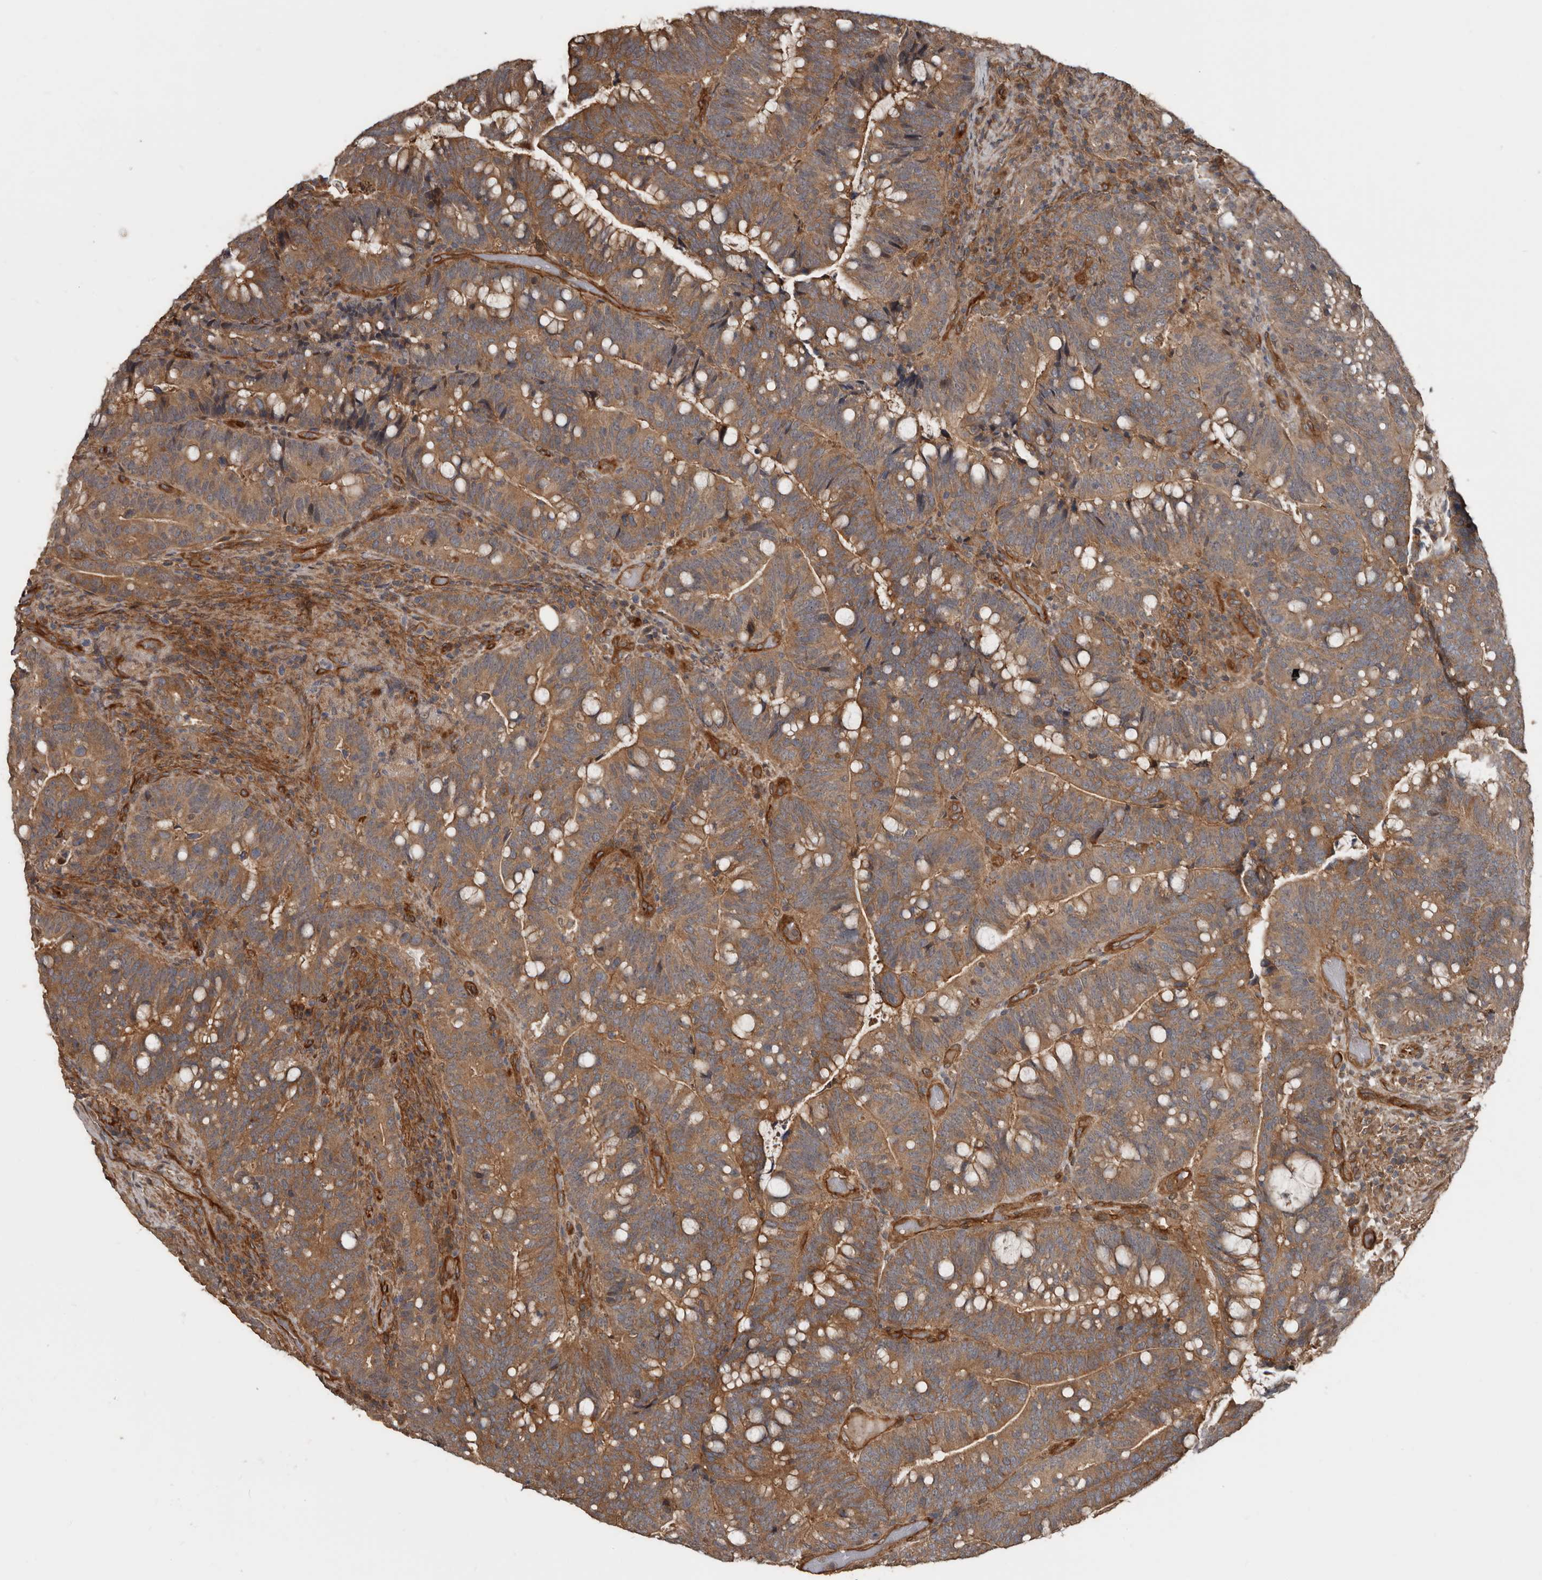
{"staining": {"intensity": "moderate", "quantity": ">75%", "location": "cytoplasmic/membranous"}, "tissue": "colorectal cancer", "cell_type": "Tumor cells", "image_type": "cancer", "snomed": [{"axis": "morphology", "description": "Adenocarcinoma, NOS"}, {"axis": "topography", "description": "Colon"}], "caption": "This is an image of immunohistochemistry (IHC) staining of colorectal cancer (adenocarcinoma), which shows moderate expression in the cytoplasmic/membranous of tumor cells.", "gene": "EXOC3L1", "patient": {"sex": "female", "age": 66}}